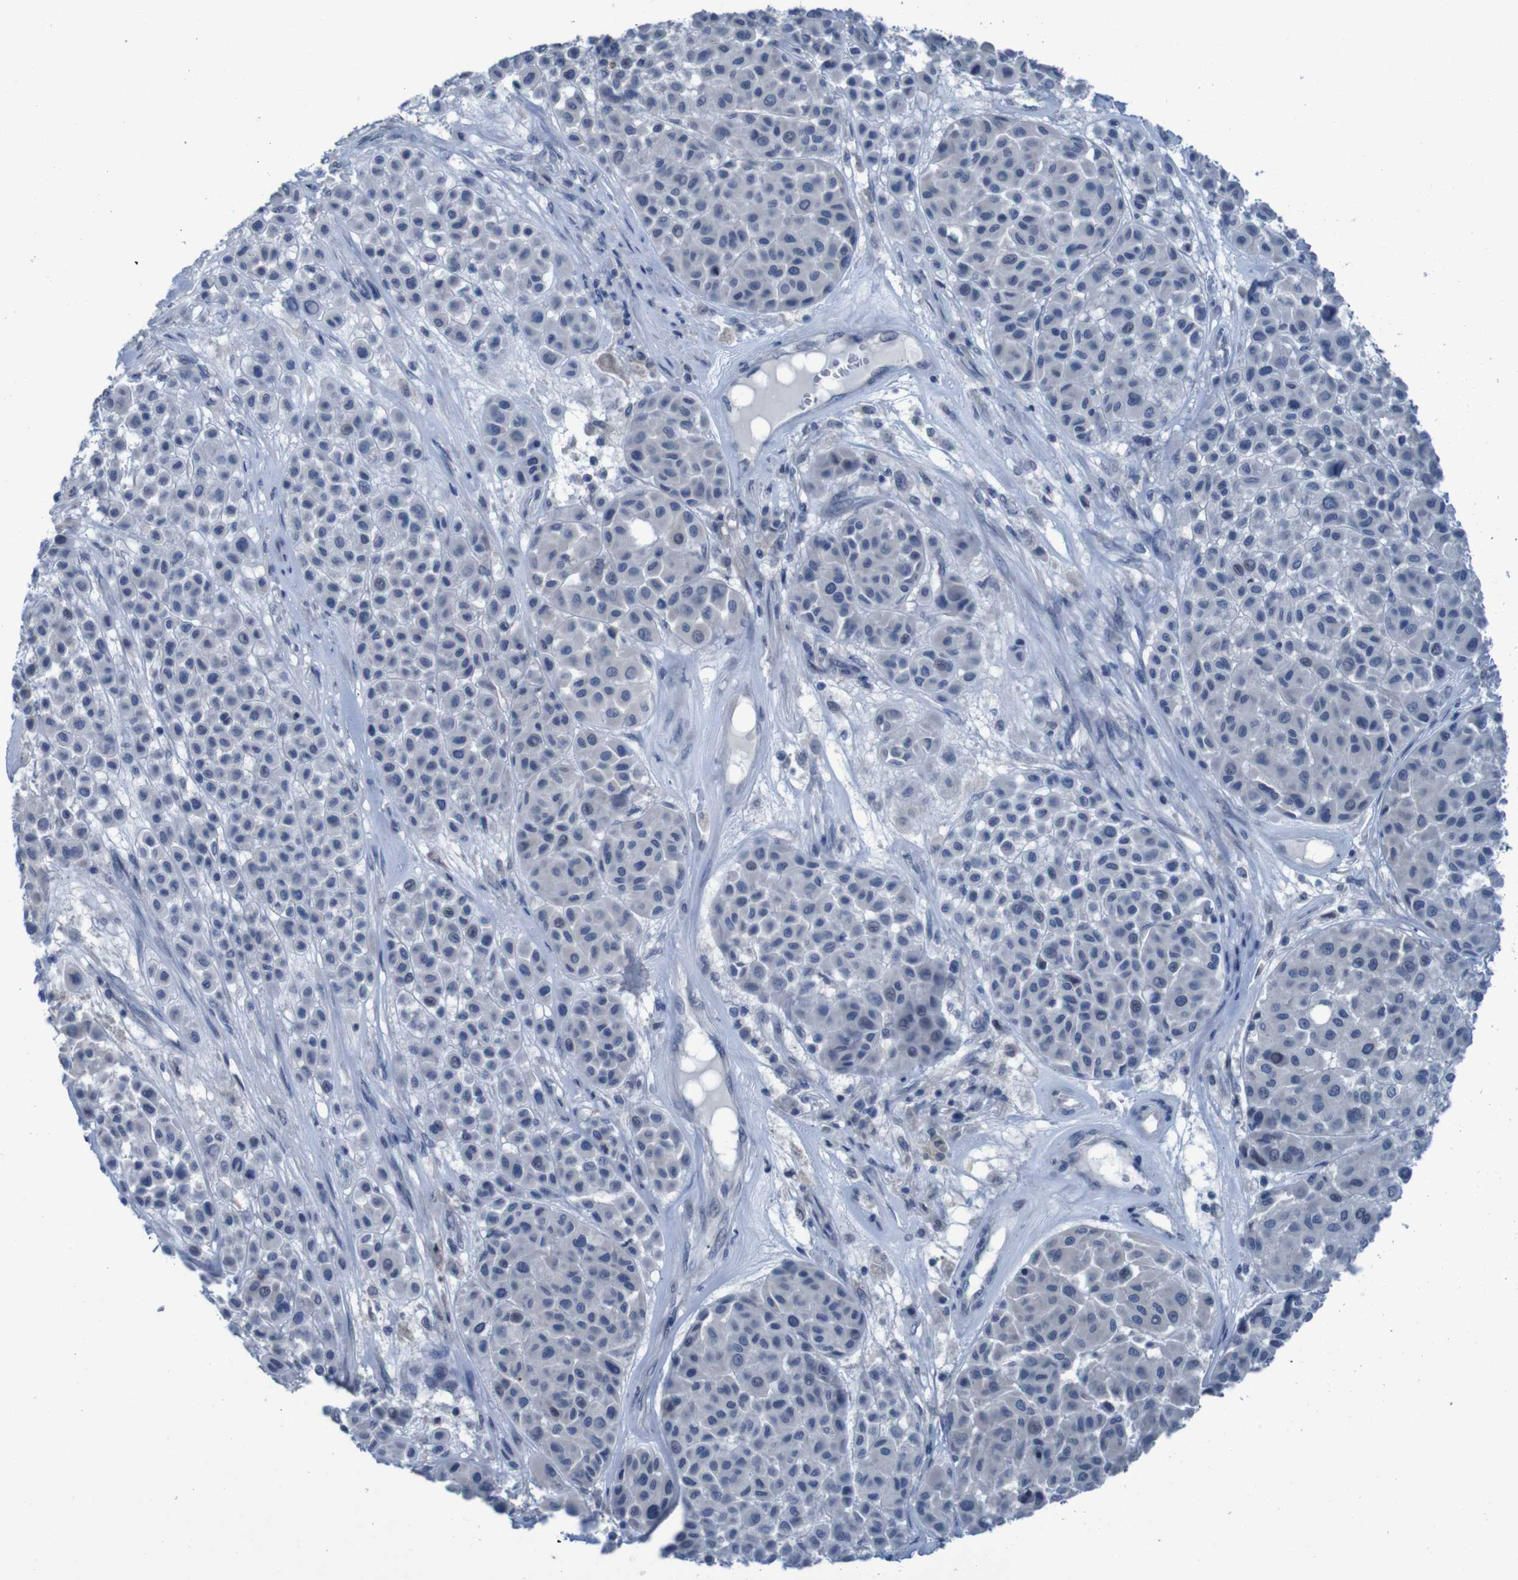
{"staining": {"intensity": "negative", "quantity": "none", "location": "none"}, "tissue": "melanoma", "cell_type": "Tumor cells", "image_type": "cancer", "snomed": [{"axis": "morphology", "description": "Malignant melanoma, Metastatic site"}, {"axis": "topography", "description": "Soft tissue"}], "caption": "Image shows no significant protein positivity in tumor cells of malignant melanoma (metastatic site).", "gene": "CLDN18", "patient": {"sex": "male", "age": 41}}